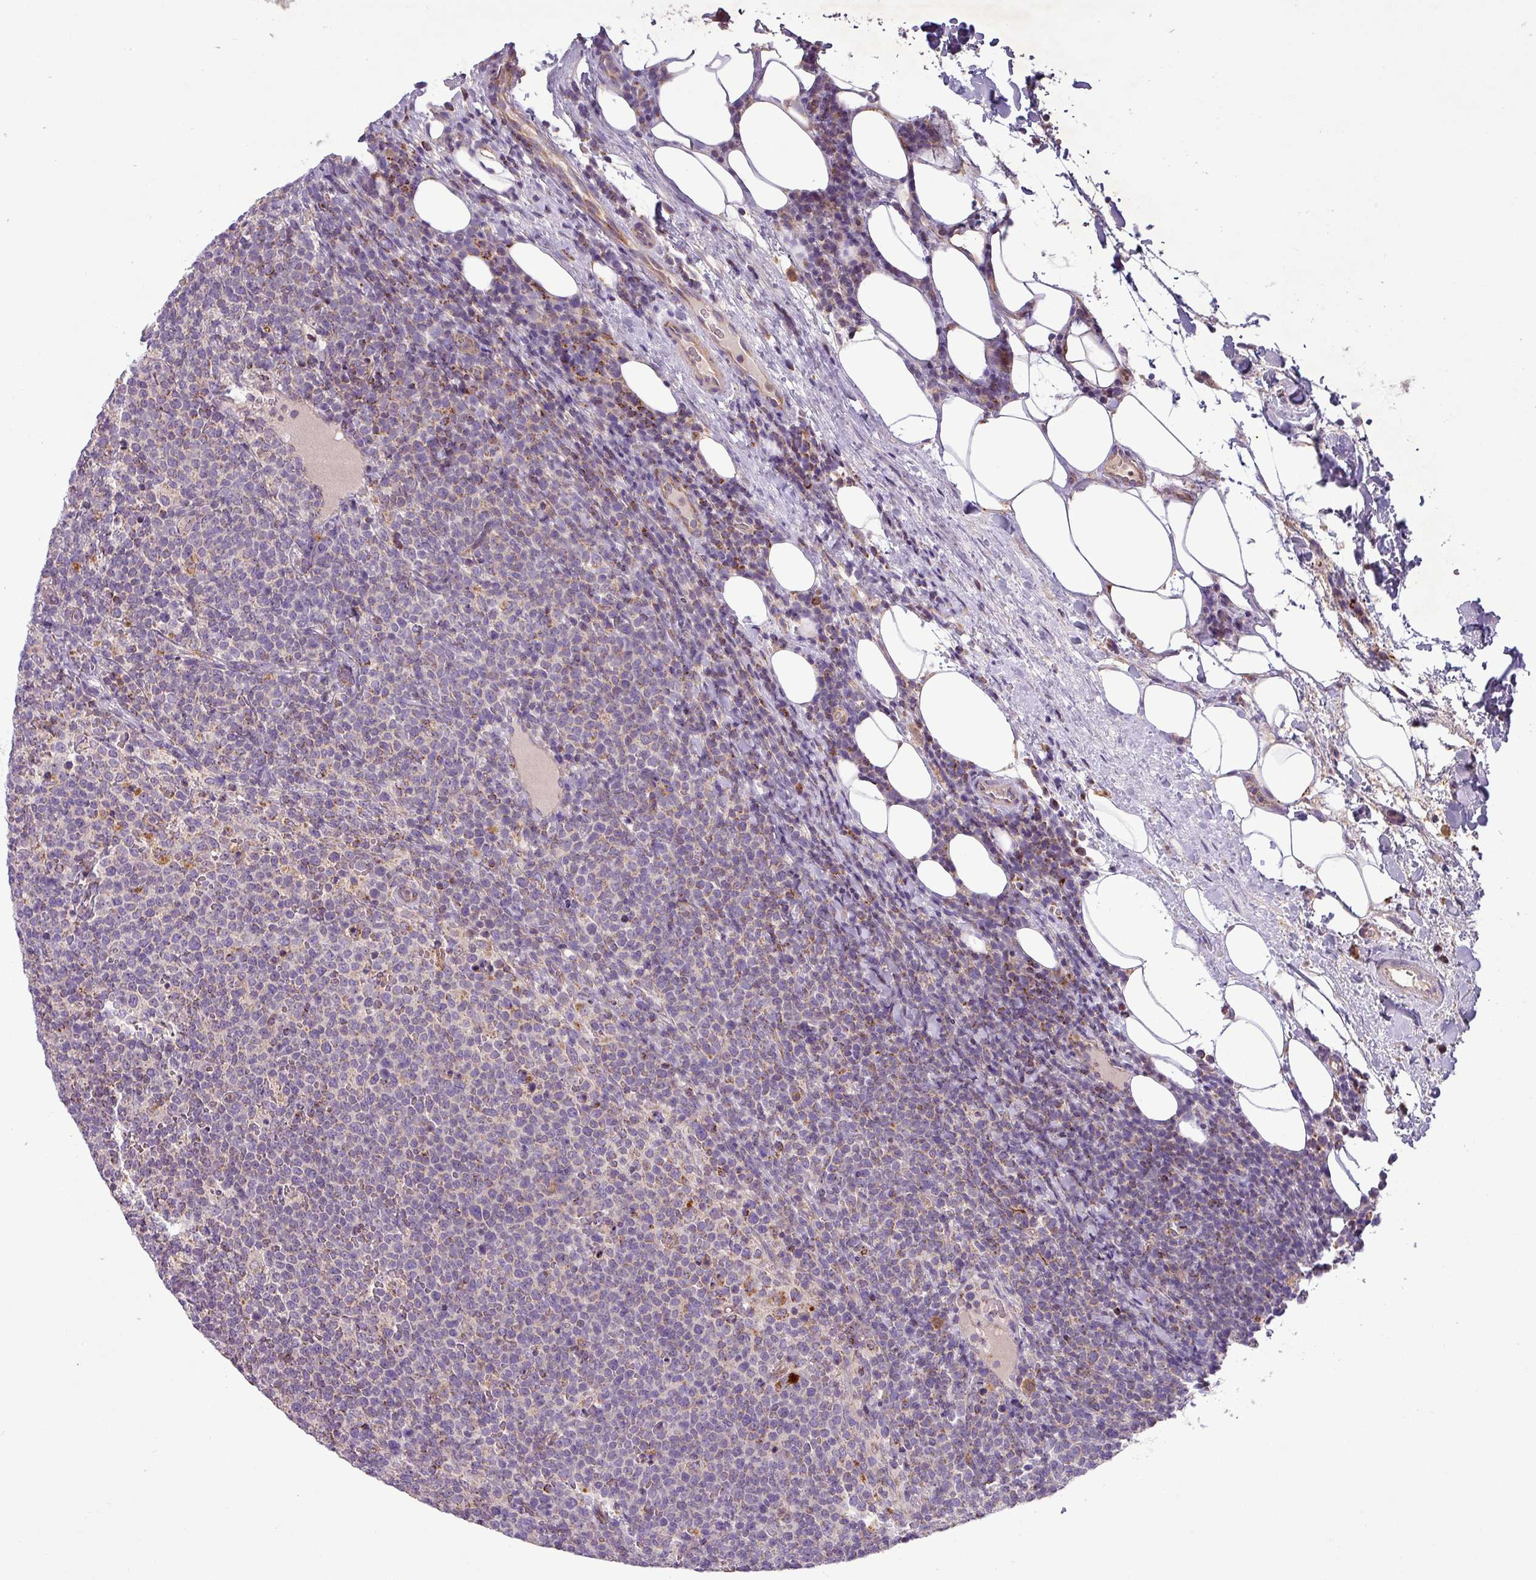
{"staining": {"intensity": "weak", "quantity": "25%-75%", "location": "cytoplasmic/membranous"}, "tissue": "lymphoma", "cell_type": "Tumor cells", "image_type": "cancer", "snomed": [{"axis": "morphology", "description": "Malignant lymphoma, non-Hodgkin's type, High grade"}, {"axis": "topography", "description": "Lymph node"}], "caption": "A brown stain shows weak cytoplasmic/membranous positivity of a protein in human lymphoma tumor cells.", "gene": "PNMA6A", "patient": {"sex": "male", "age": 61}}